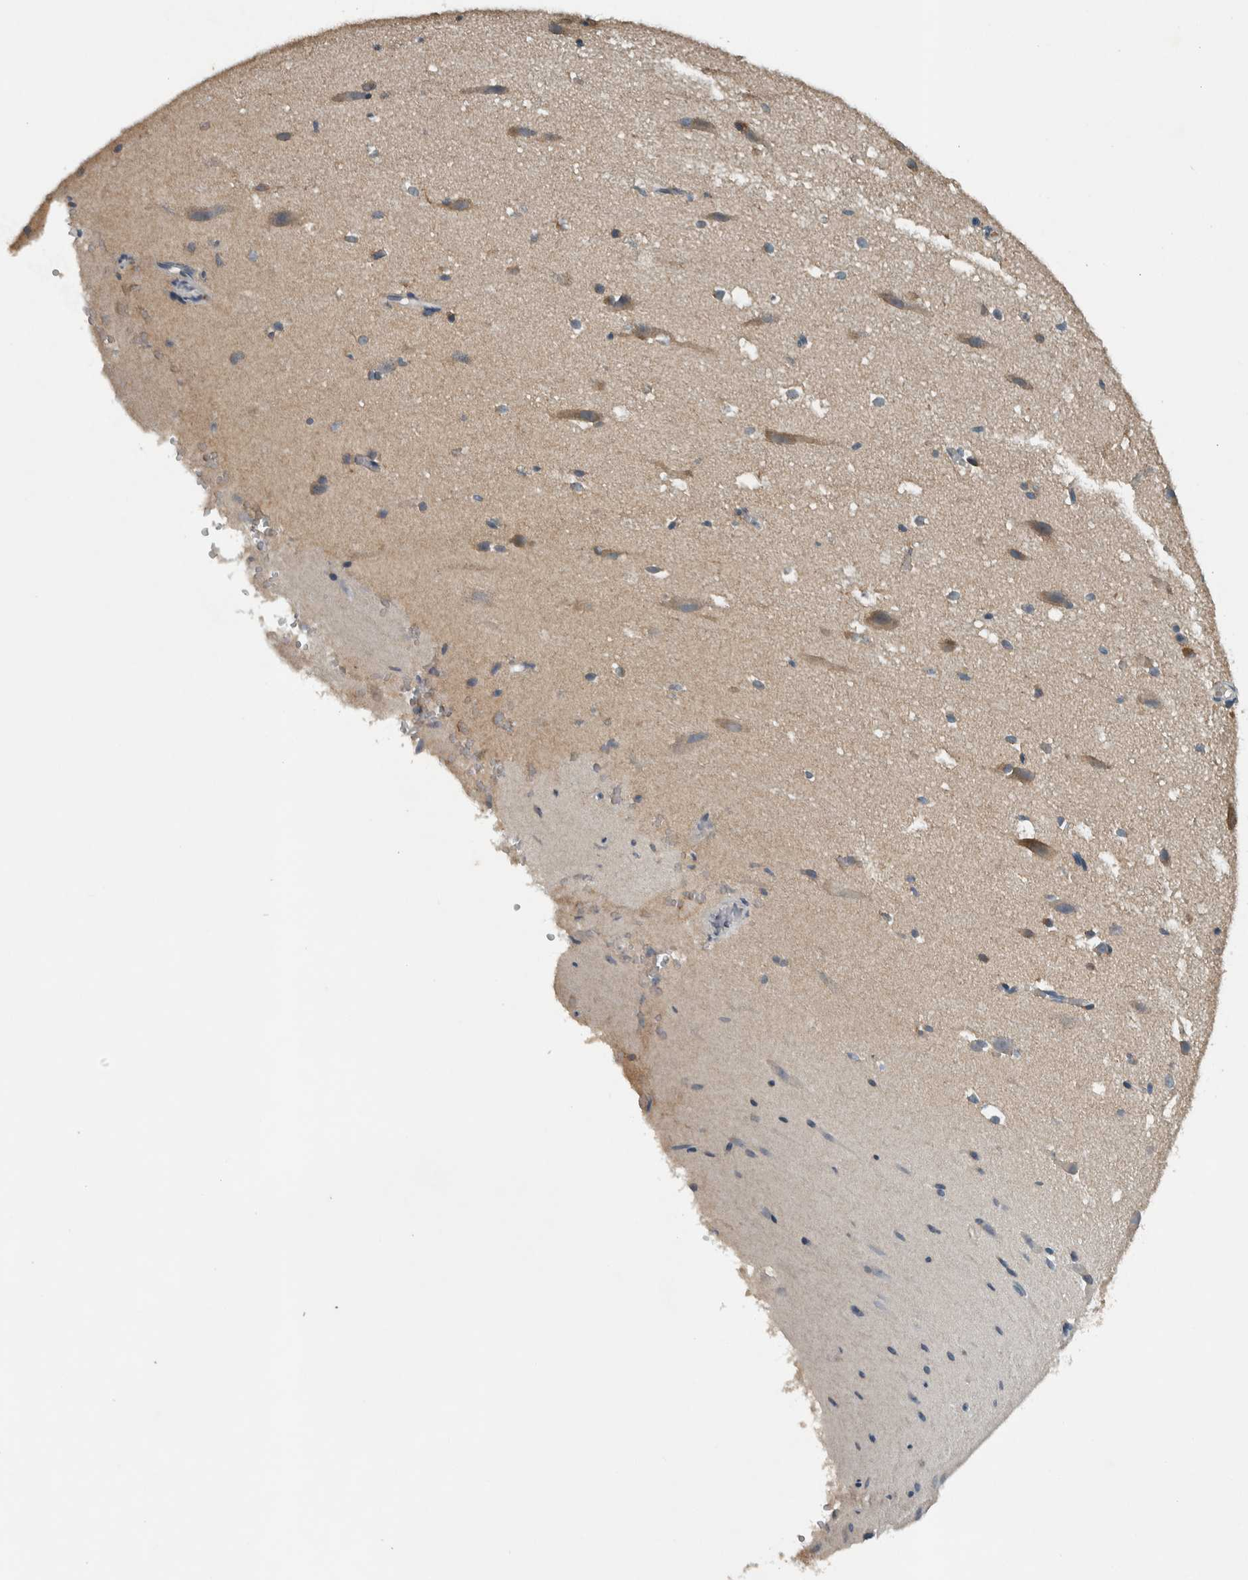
{"staining": {"intensity": "weak", "quantity": ">75%", "location": "cytoplasmic/membranous"}, "tissue": "cerebral cortex", "cell_type": "Endothelial cells", "image_type": "normal", "snomed": [{"axis": "morphology", "description": "Normal tissue, NOS"}, {"axis": "morphology", "description": "Developmental malformation"}, {"axis": "topography", "description": "Cerebral cortex"}], "caption": "Immunohistochemical staining of normal human cerebral cortex displays low levels of weak cytoplasmic/membranous staining in about >75% of endothelial cells.", "gene": "CLCN2", "patient": {"sex": "female", "age": 30}}